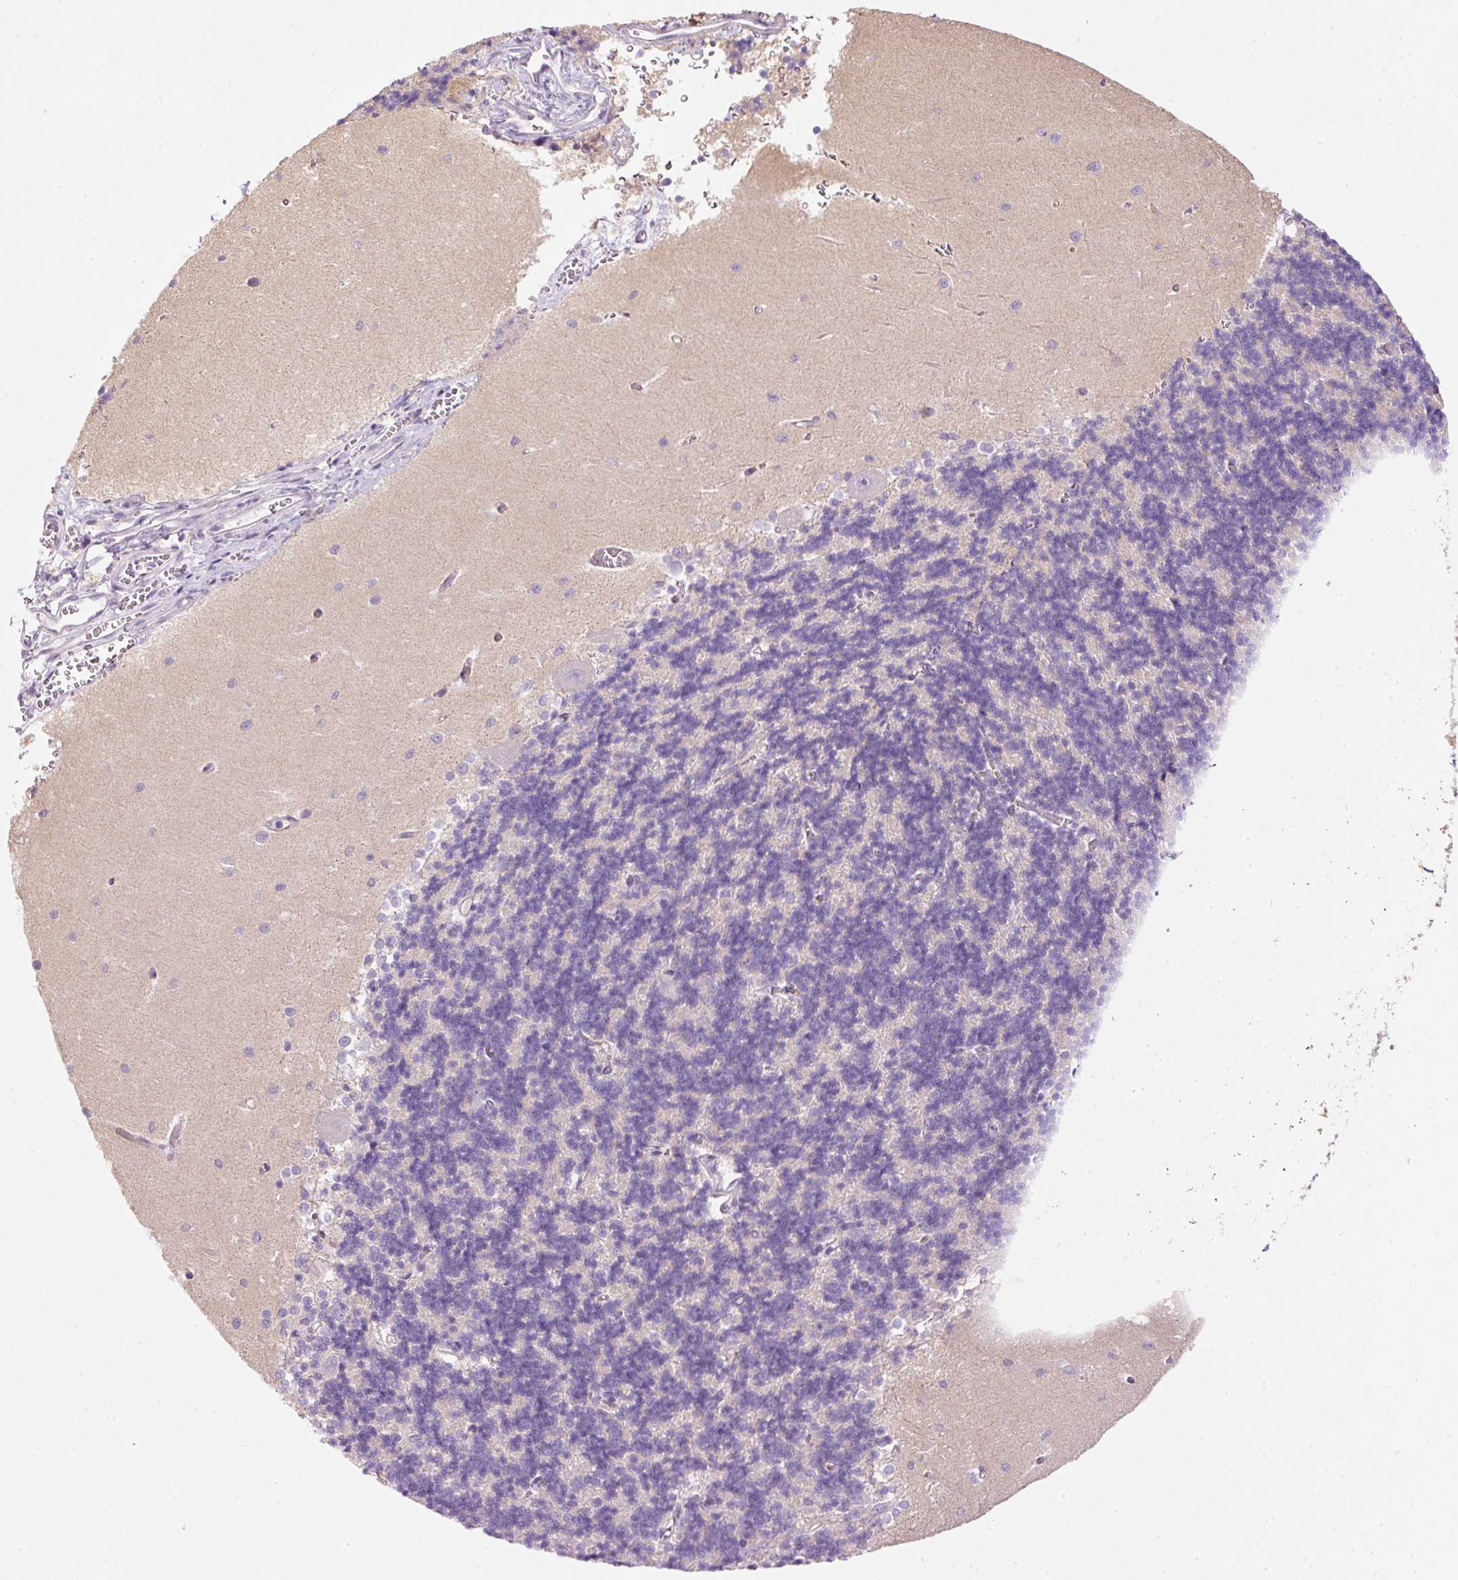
{"staining": {"intensity": "negative", "quantity": "none", "location": "none"}, "tissue": "cerebellum", "cell_type": "Cells in granular layer", "image_type": "normal", "snomed": [{"axis": "morphology", "description": "Normal tissue, NOS"}, {"axis": "topography", "description": "Cerebellum"}], "caption": "IHC histopathology image of benign human cerebellum stained for a protein (brown), which displays no expression in cells in granular layer. (Immunohistochemistry, brightfield microscopy, high magnification).", "gene": "SRC", "patient": {"sex": "male", "age": 37}}